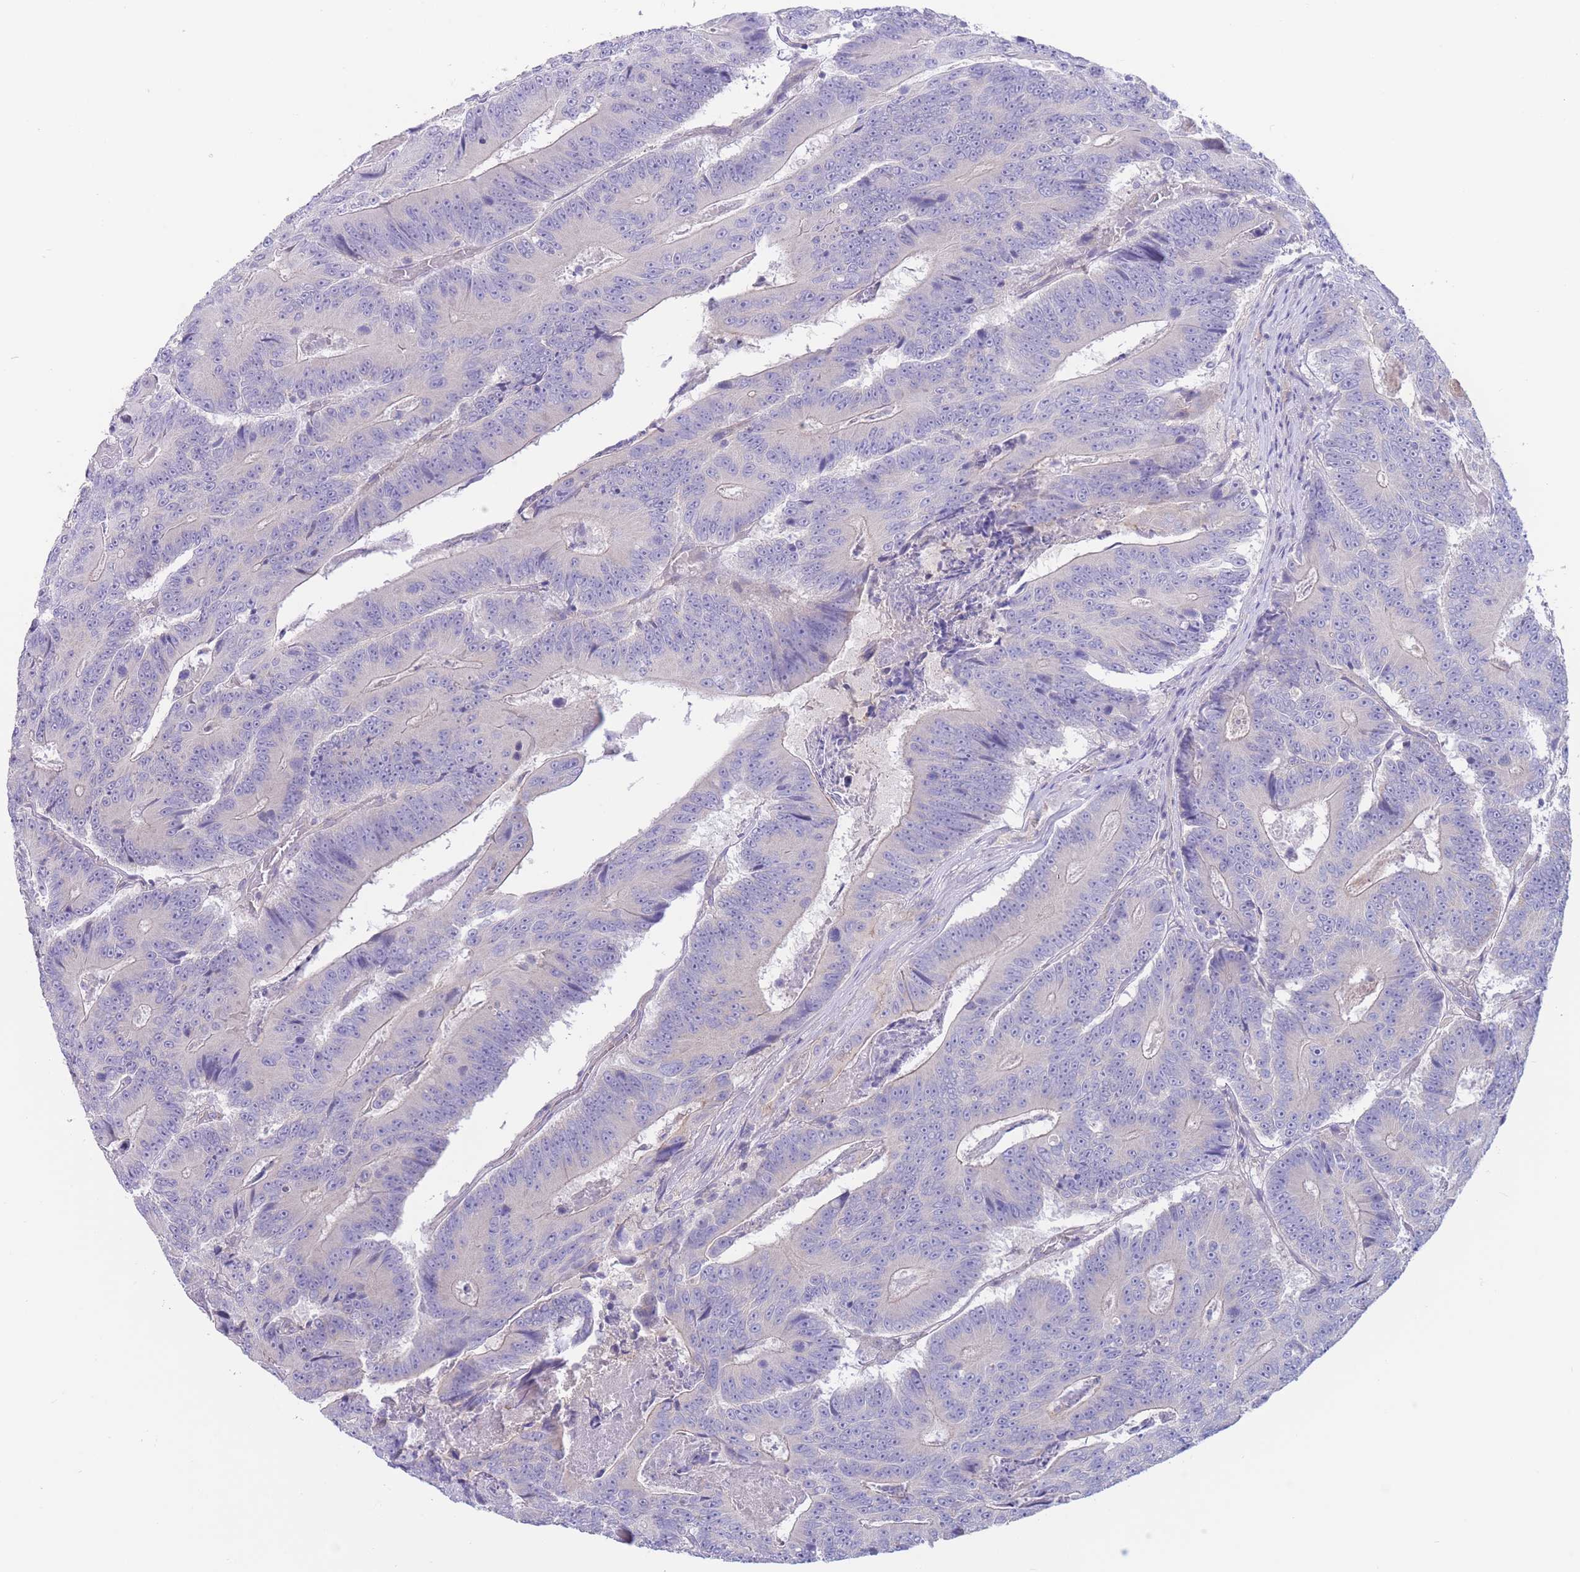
{"staining": {"intensity": "negative", "quantity": "none", "location": "none"}, "tissue": "colorectal cancer", "cell_type": "Tumor cells", "image_type": "cancer", "snomed": [{"axis": "morphology", "description": "Adenocarcinoma, NOS"}, {"axis": "topography", "description": "Colon"}], "caption": "This is an IHC image of colorectal cancer. There is no expression in tumor cells.", "gene": "ALS2CL", "patient": {"sex": "male", "age": 83}}